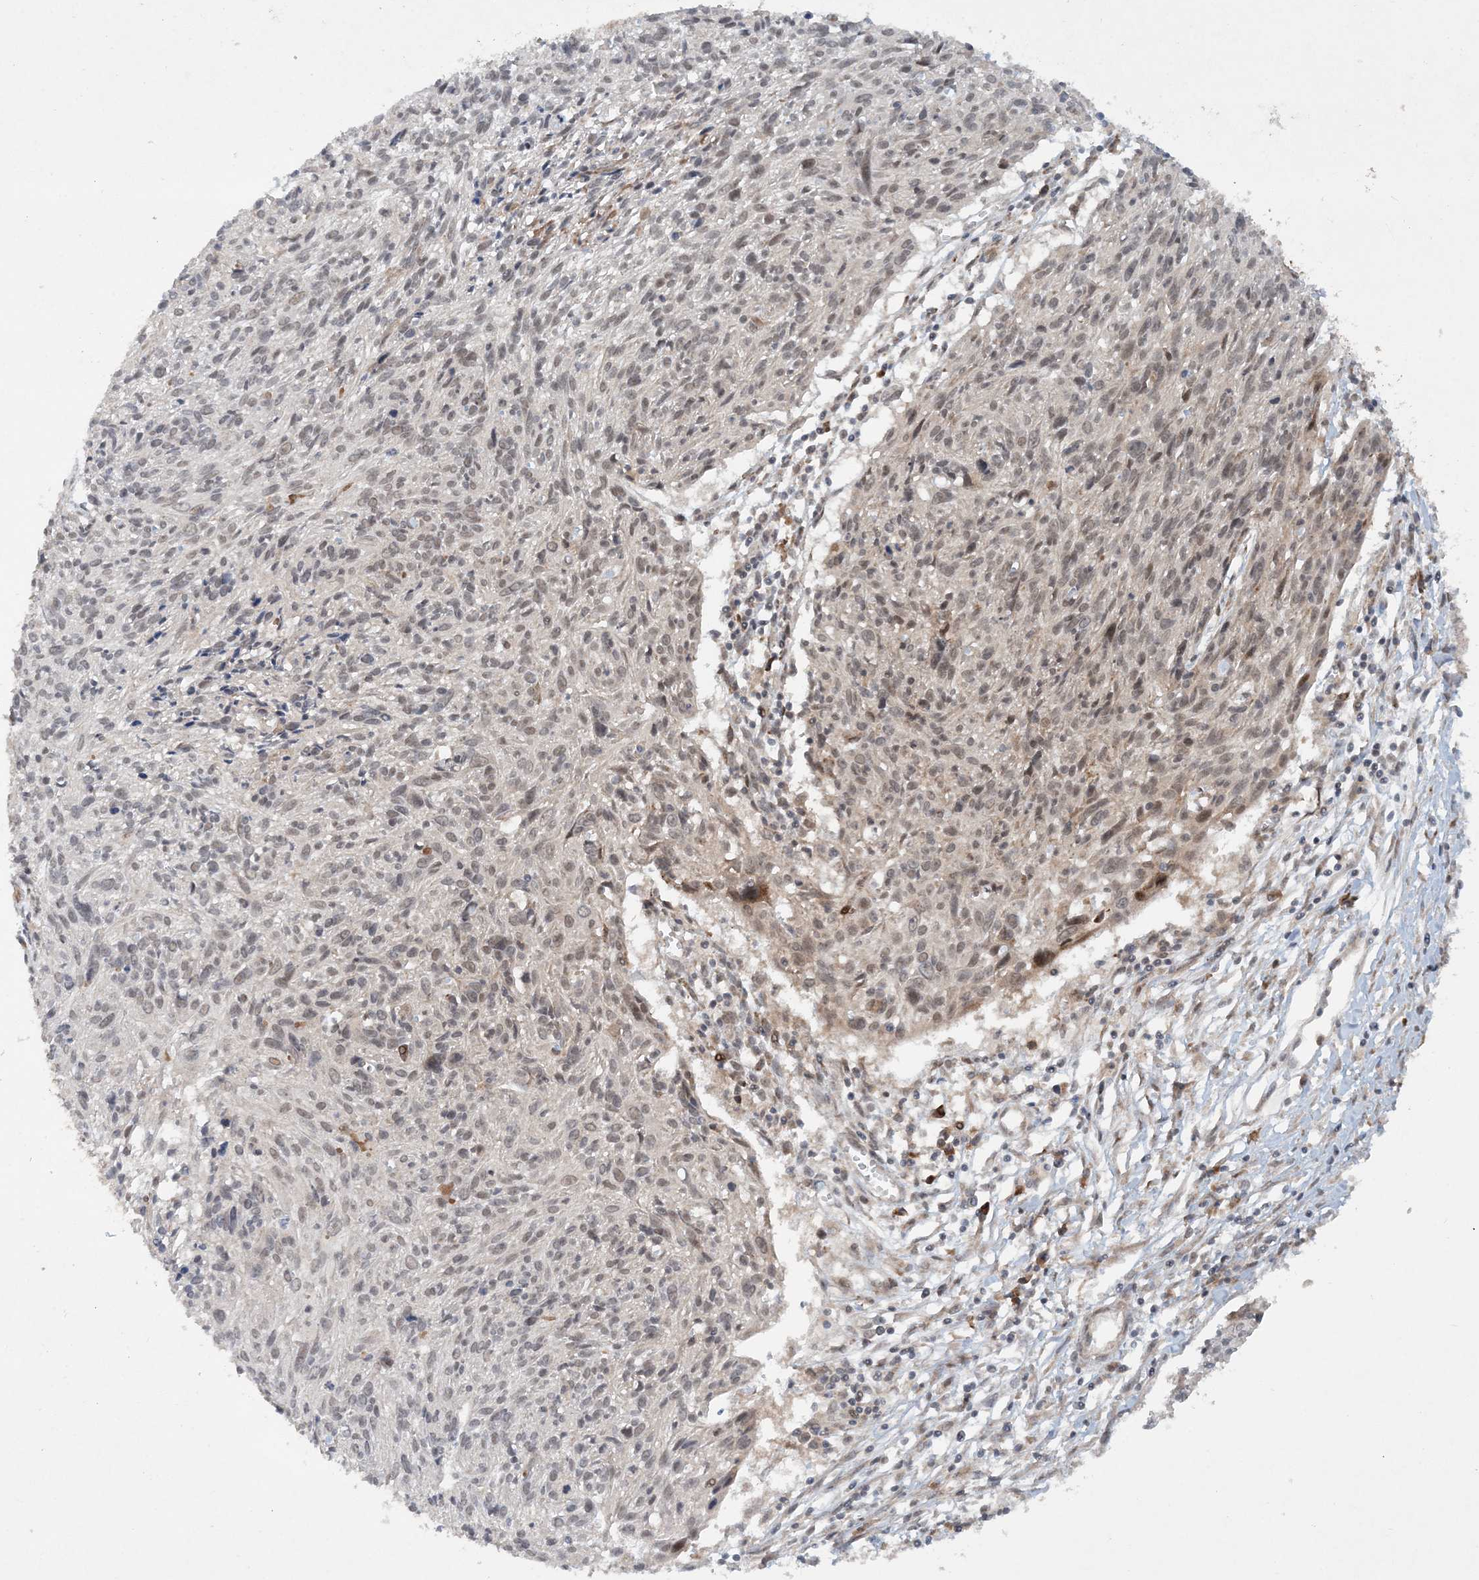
{"staining": {"intensity": "weak", "quantity": "<25%", "location": "nuclear"}, "tissue": "cervical cancer", "cell_type": "Tumor cells", "image_type": "cancer", "snomed": [{"axis": "morphology", "description": "Squamous cell carcinoma, NOS"}, {"axis": "topography", "description": "Cervix"}], "caption": "DAB immunohistochemical staining of squamous cell carcinoma (cervical) demonstrates no significant staining in tumor cells. (DAB (3,3'-diaminobenzidine) immunohistochemistry (IHC), high magnification).", "gene": "UBR3", "patient": {"sex": "female", "age": 51}}